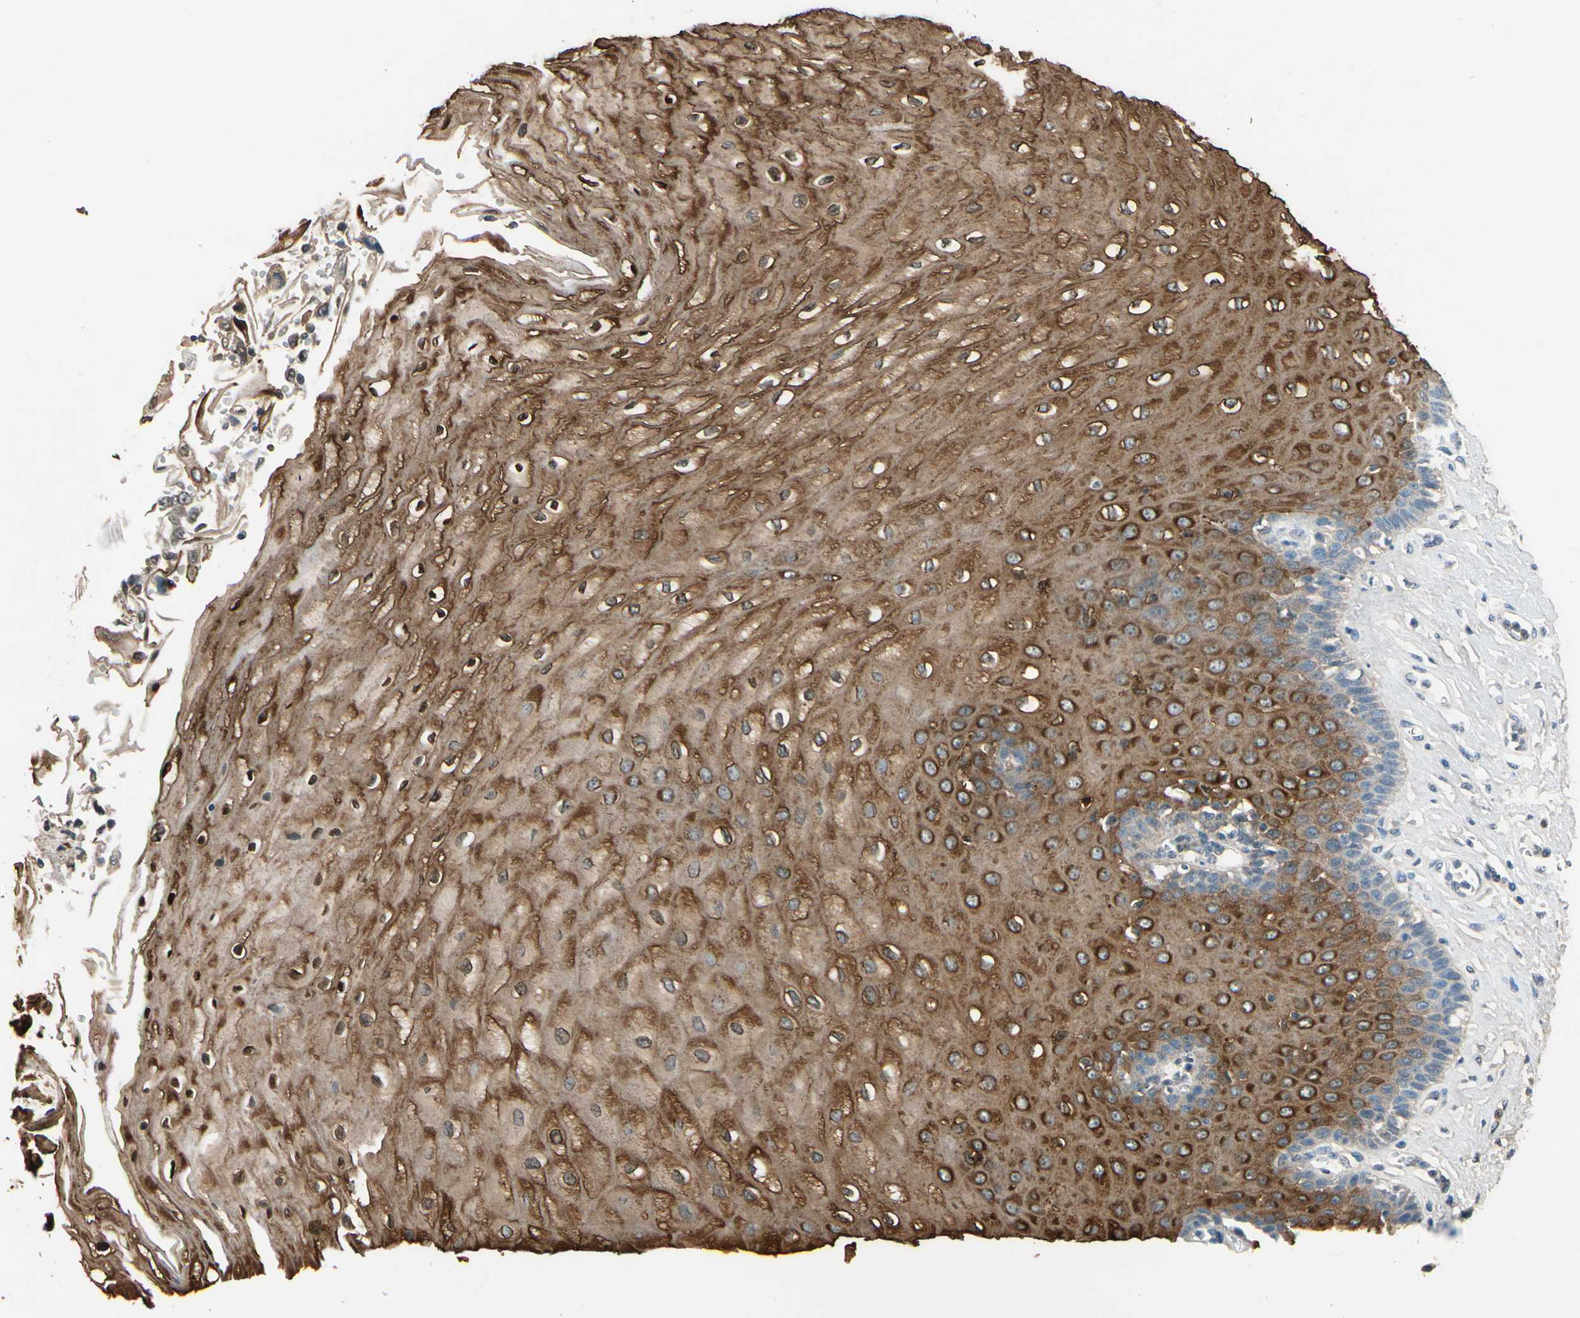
{"staining": {"intensity": "strong", "quantity": ">75%", "location": "cytoplasmic/membranous"}, "tissue": "esophagus", "cell_type": "Squamous epithelial cells", "image_type": "normal", "snomed": [{"axis": "morphology", "description": "Normal tissue, NOS"}, {"axis": "topography", "description": "Esophagus"}], "caption": "Immunohistochemical staining of unremarkable esophagus demonstrates strong cytoplasmic/membranous protein staining in approximately >75% of squamous epithelial cells. Using DAB (brown) and hematoxylin (blue) stains, captured at high magnification using brightfield microscopy.", "gene": "STK40", "patient": {"sex": "male", "age": 65}}